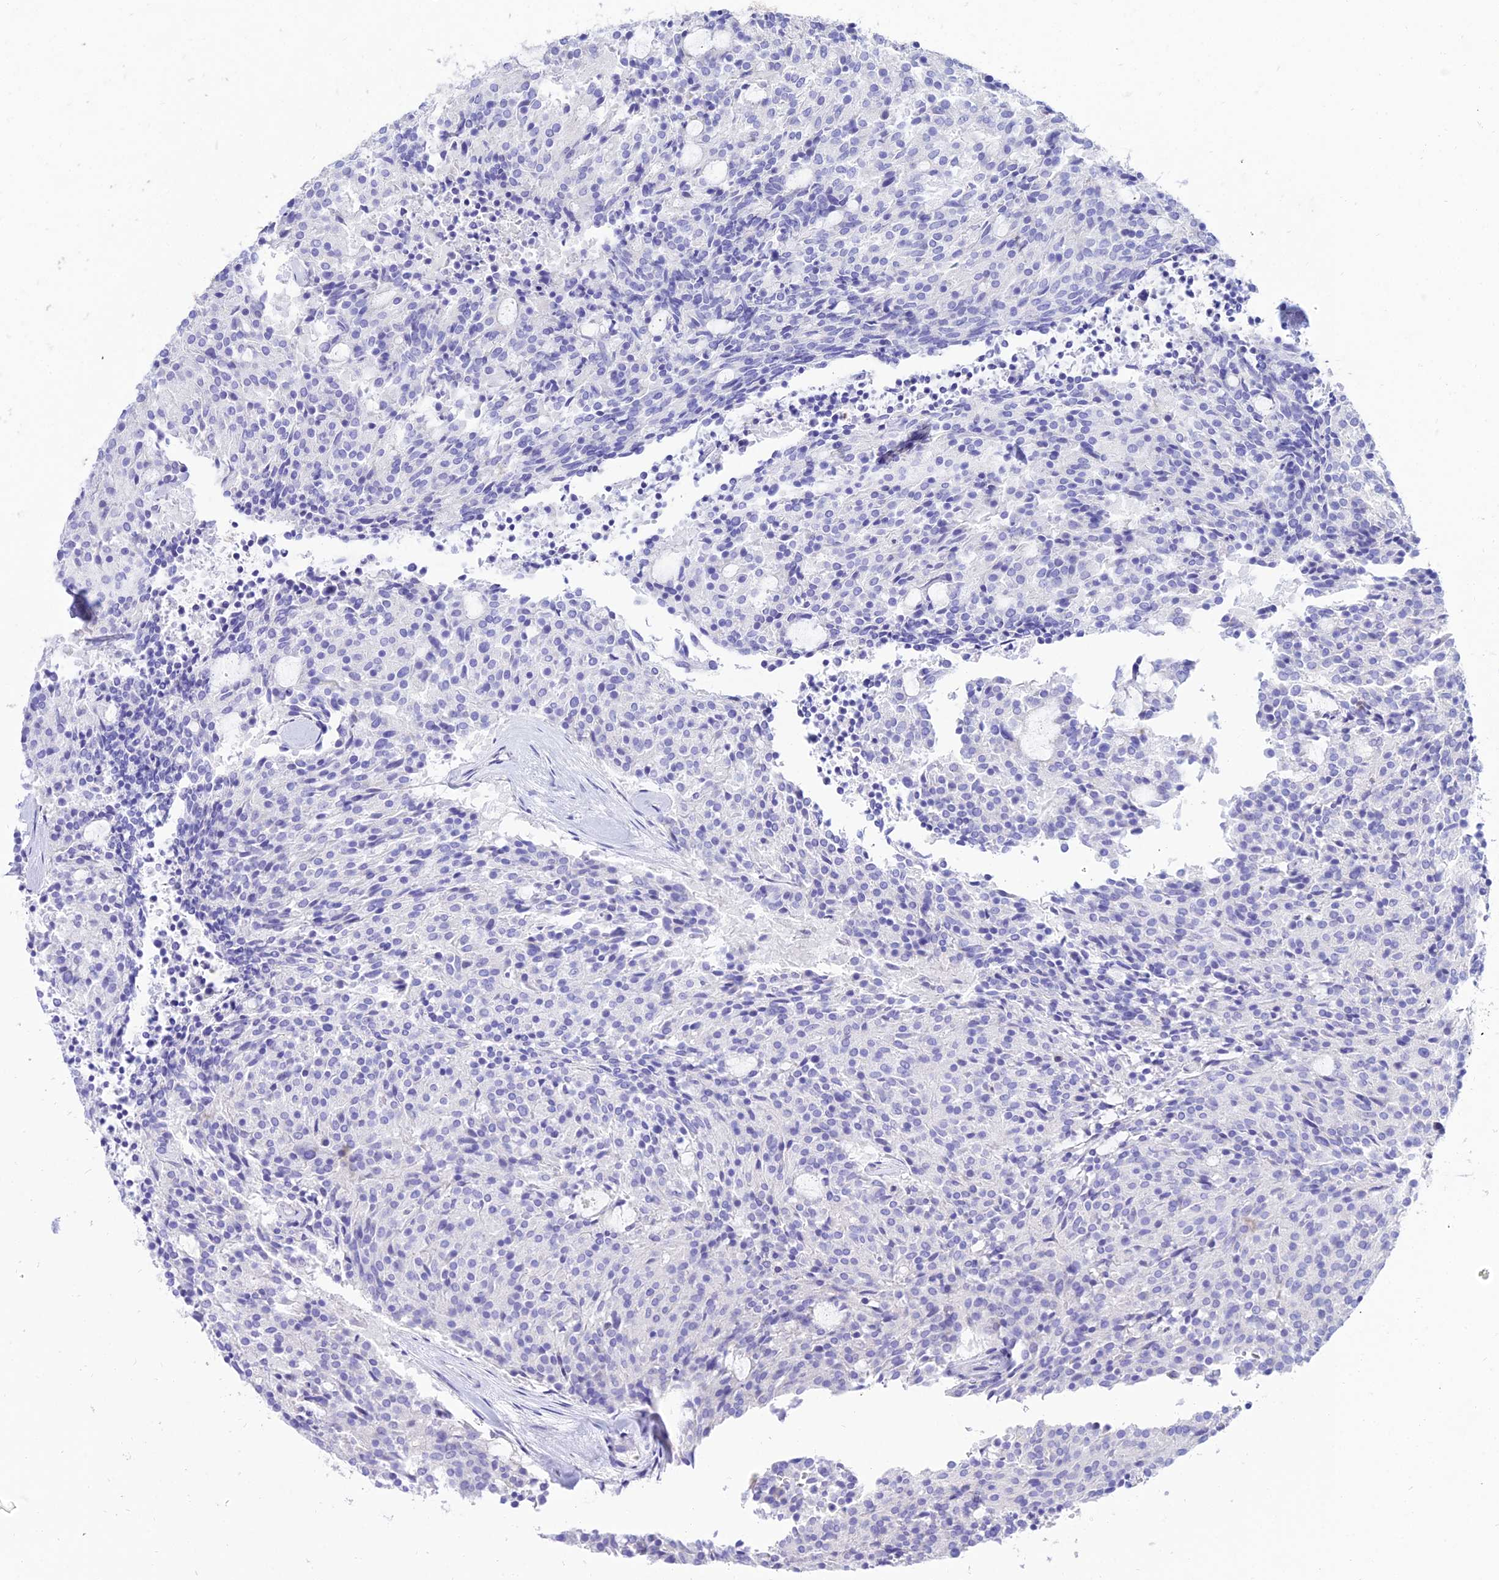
{"staining": {"intensity": "negative", "quantity": "none", "location": "none"}, "tissue": "carcinoid", "cell_type": "Tumor cells", "image_type": "cancer", "snomed": [{"axis": "morphology", "description": "Carcinoid, malignant, NOS"}, {"axis": "topography", "description": "Pancreas"}], "caption": "Tumor cells show no significant protein positivity in carcinoid. (Brightfield microscopy of DAB (3,3'-diaminobenzidine) immunohistochemistry (IHC) at high magnification).", "gene": "TAC3", "patient": {"sex": "female", "age": 54}}